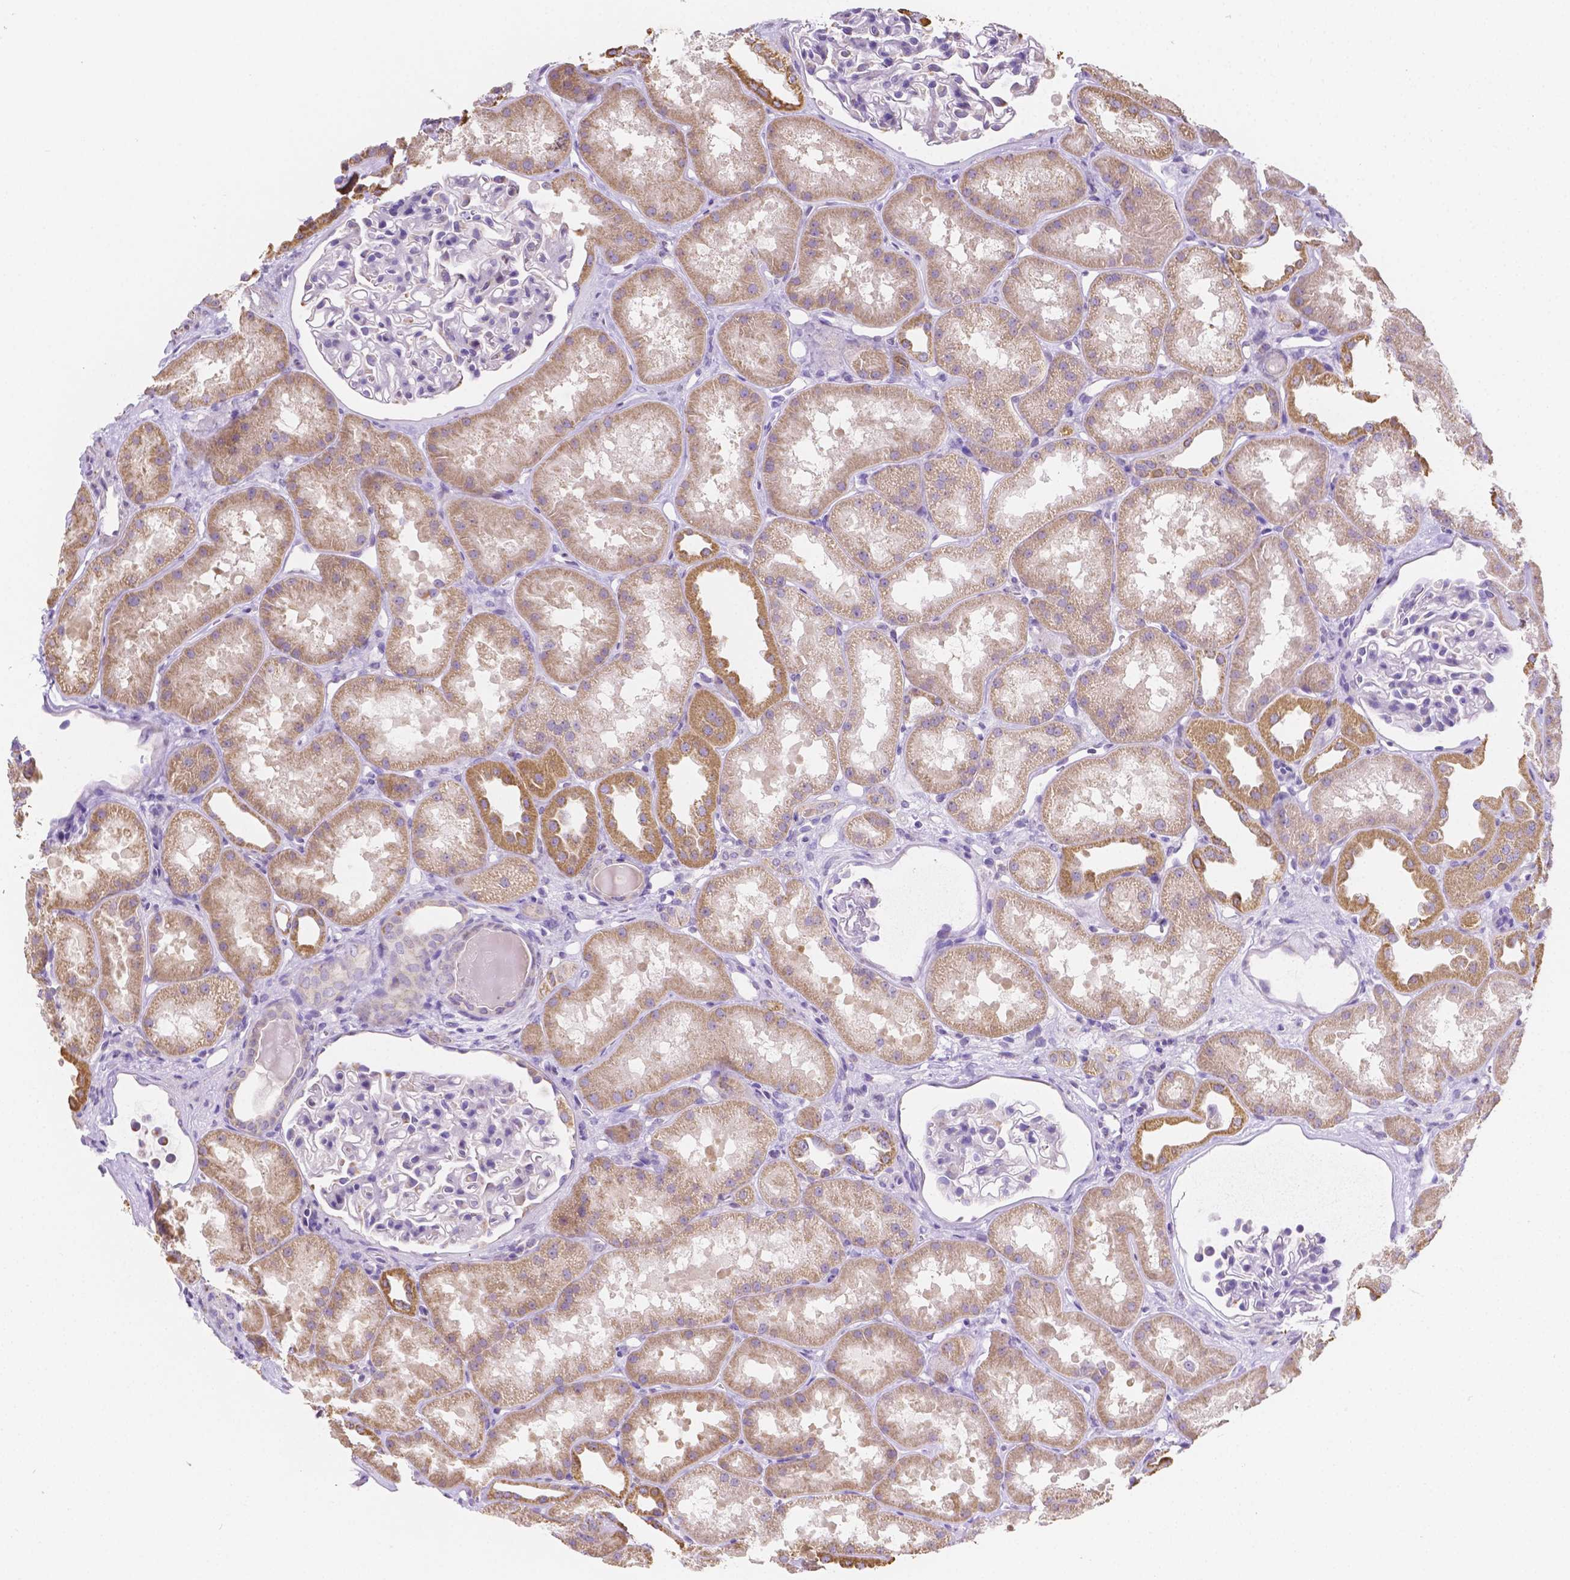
{"staining": {"intensity": "negative", "quantity": "none", "location": "none"}, "tissue": "kidney", "cell_type": "Cells in glomeruli", "image_type": "normal", "snomed": [{"axis": "morphology", "description": "Normal tissue, NOS"}, {"axis": "topography", "description": "Kidney"}], "caption": "Cells in glomeruli are negative for protein expression in unremarkable human kidney. (DAB immunohistochemistry, high magnification).", "gene": "TMEM130", "patient": {"sex": "male", "age": 61}}